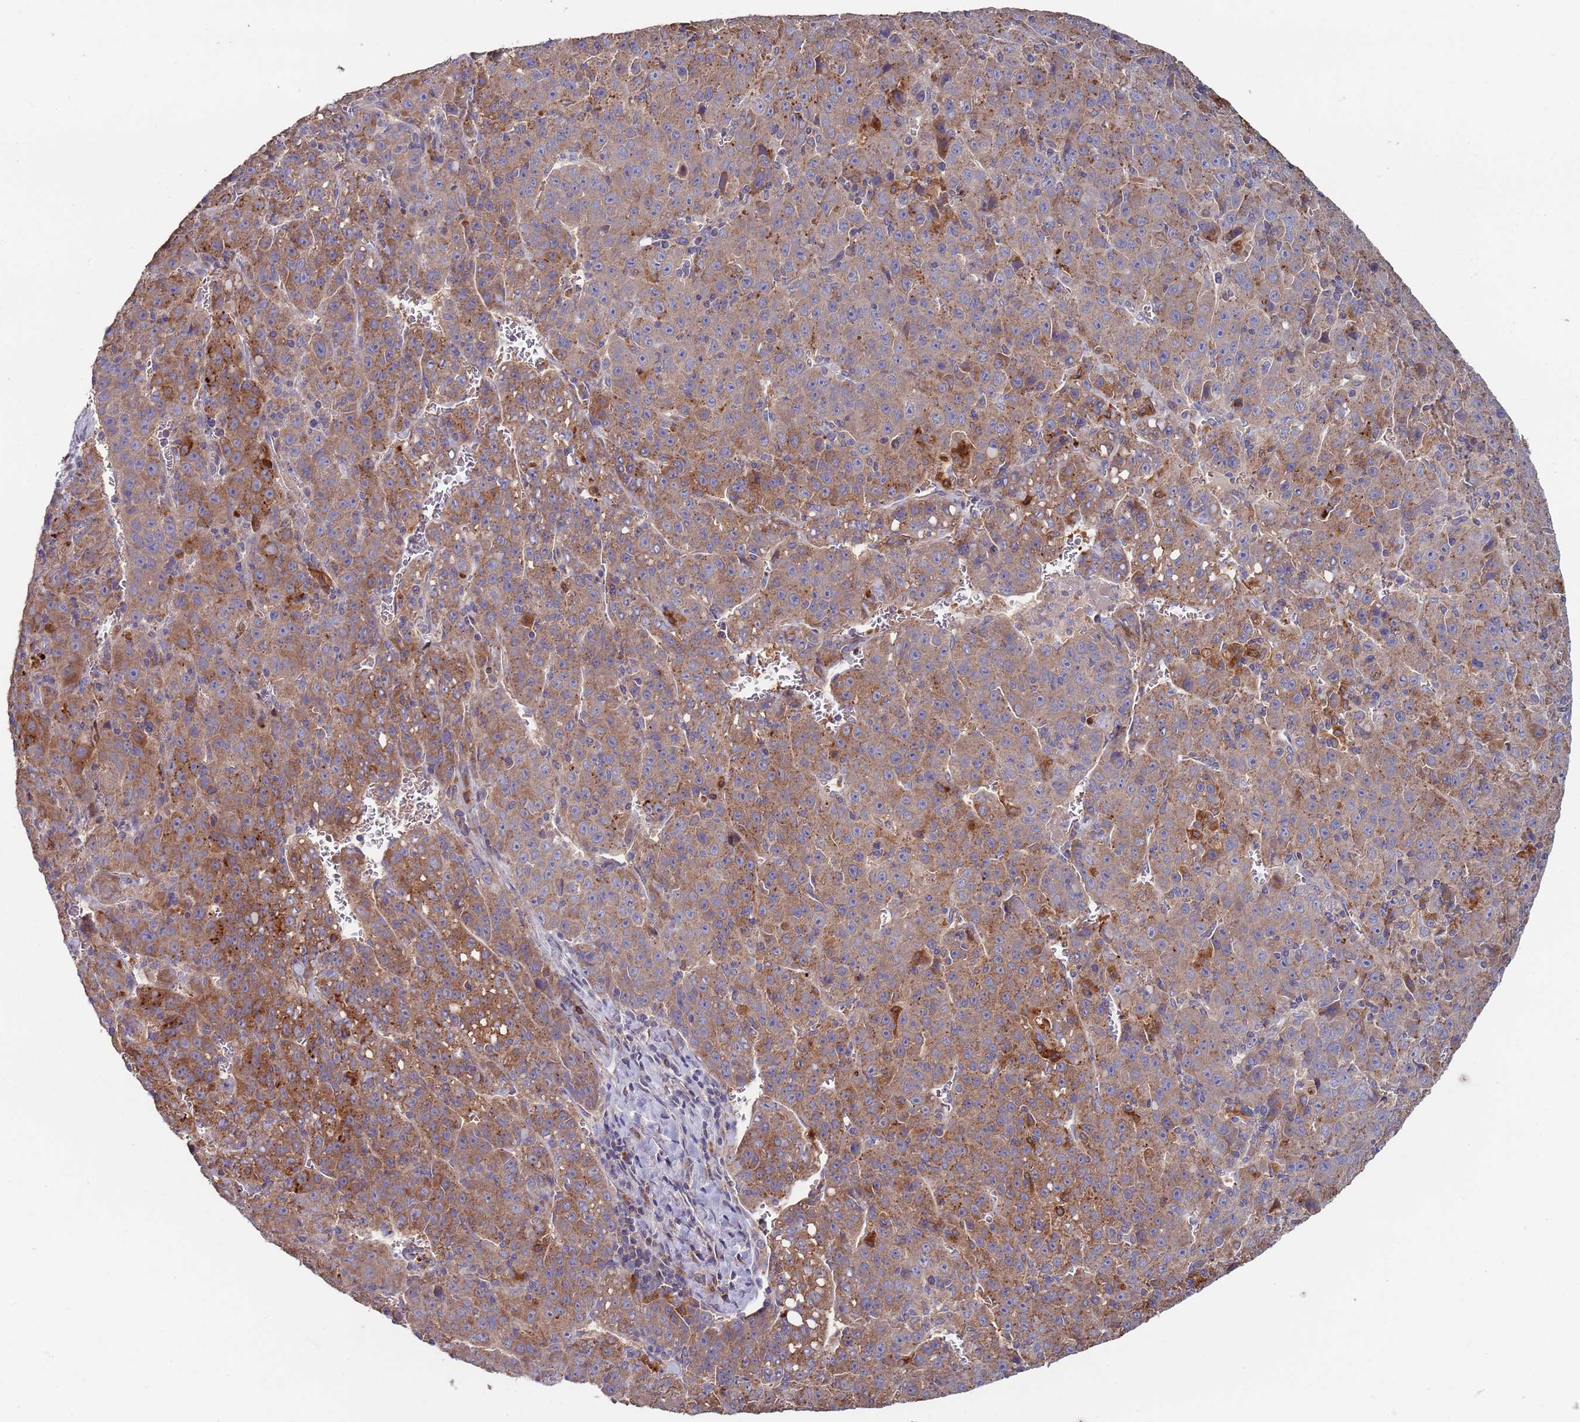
{"staining": {"intensity": "moderate", "quantity": ">75%", "location": "cytoplasmic/membranous"}, "tissue": "liver cancer", "cell_type": "Tumor cells", "image_type": "cancer", "snomed": [{"axis": "morphology", "description": "Carcinoma, Hepatocellular, NOS"}, {"axis": "topography", "description": "Liver"}], "caption": "Brown immunohistochemical staining in liver hepatocellular carcinoma demonstrates moderate cytoplasmic/membranous staining in approximately >75% of tumor cells. (brown staining indicates protein expression, while blue staining denotes nuclei).", "gene": "MALRD1", "patient": {"sex": "female", "age": 53}}